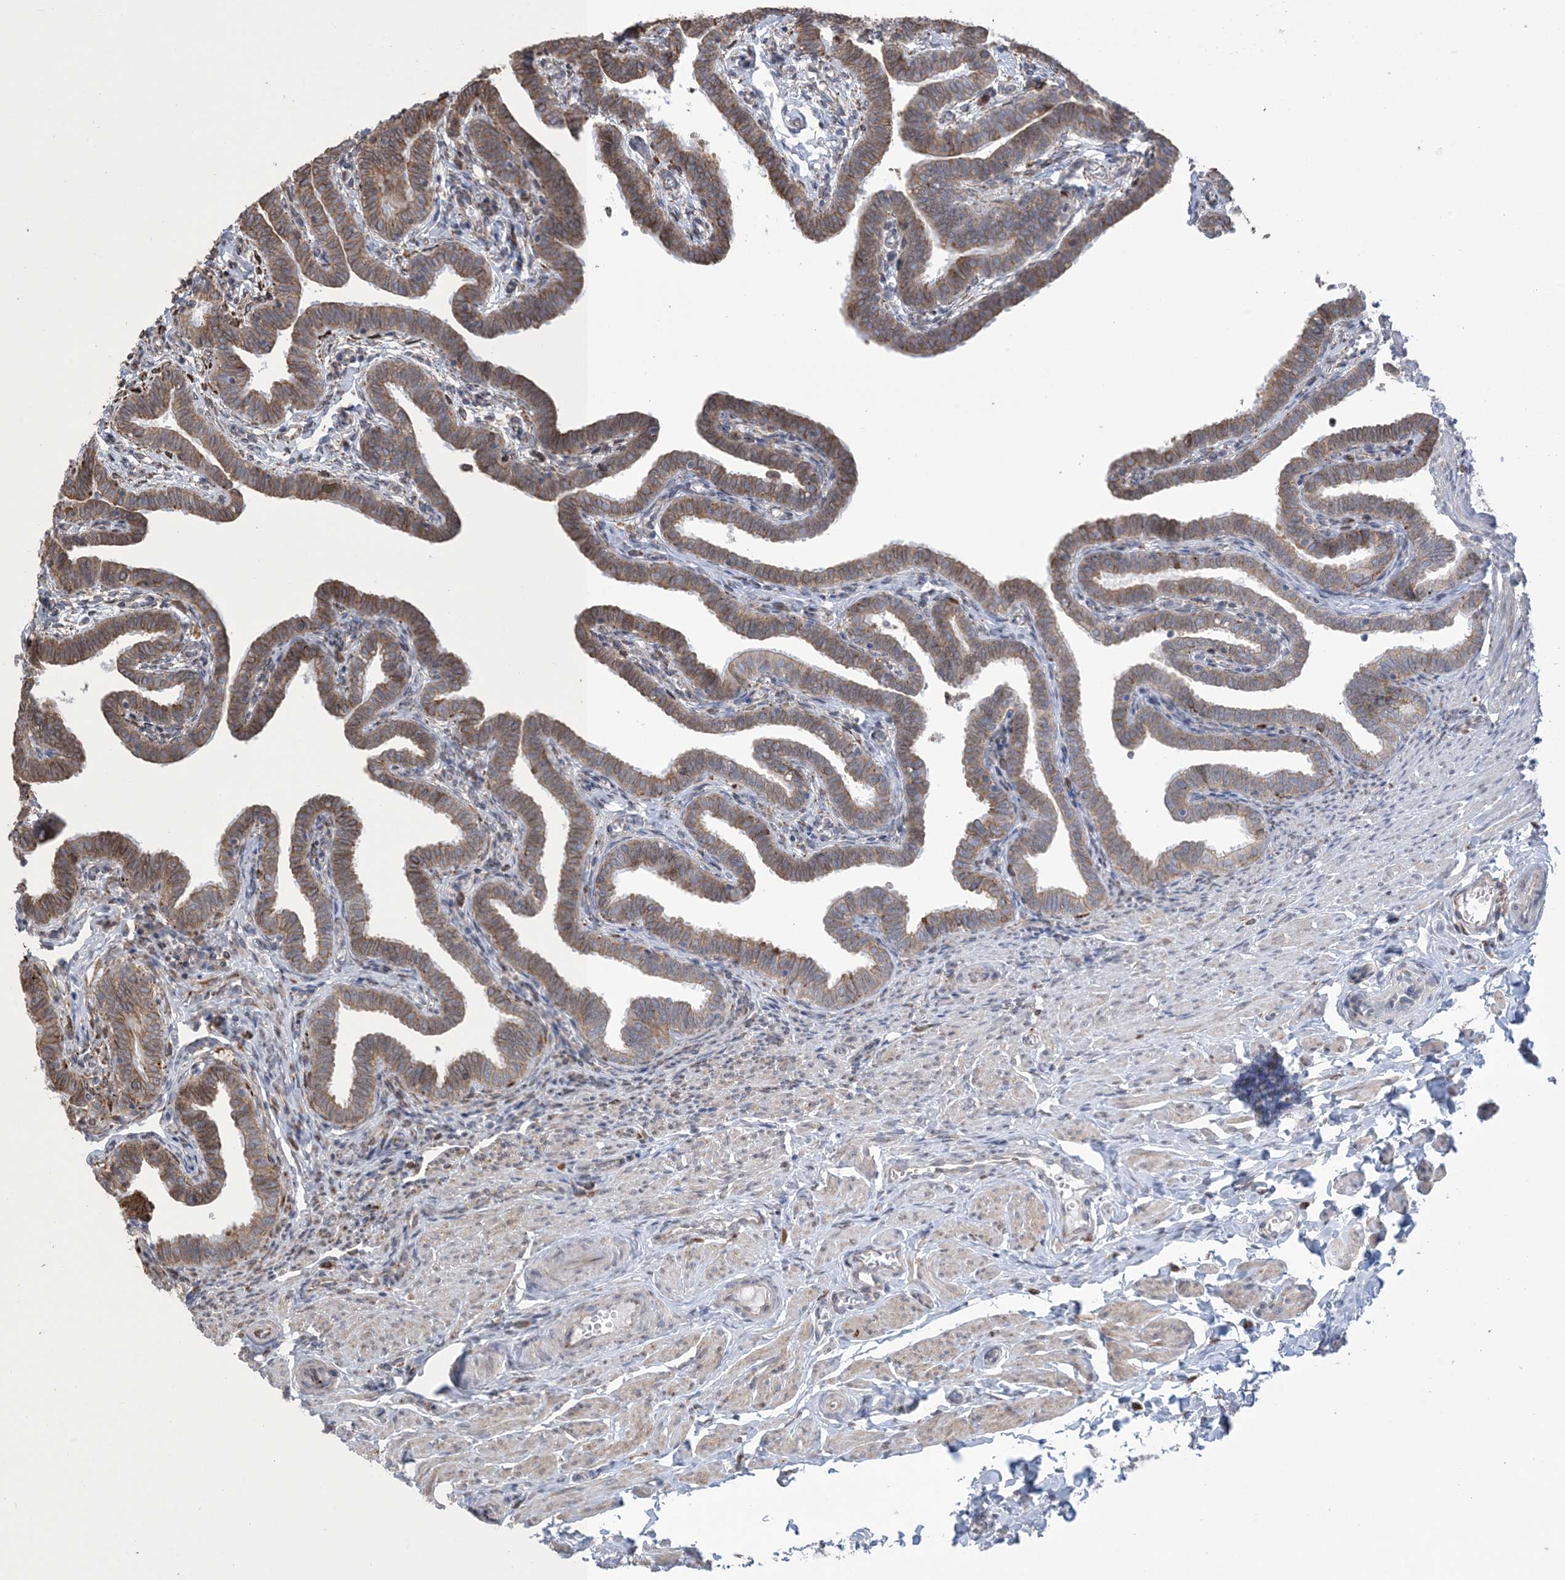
{"staining": {"intensity": "moderate", "quantity": ">75%", "location": "cytoplasmic/membranous"}, "tissue": "fallopian tube", "cell_type": "Glandular cells", "image_type": "normal", "snomed": [{"axis": "morphology", "description": "Normal tissue, NOS"}, {"axis": "topography", "description": "Fallopian tube"}], "caption": "Immunohistochemical staining of benign fallopian tube displays >75% levels of moderate cytoplasmic/membranous protein staining in about >75% of glandular cells.", "gene": "SHANK1", "patient": {"sex": "female", "age": 36}}